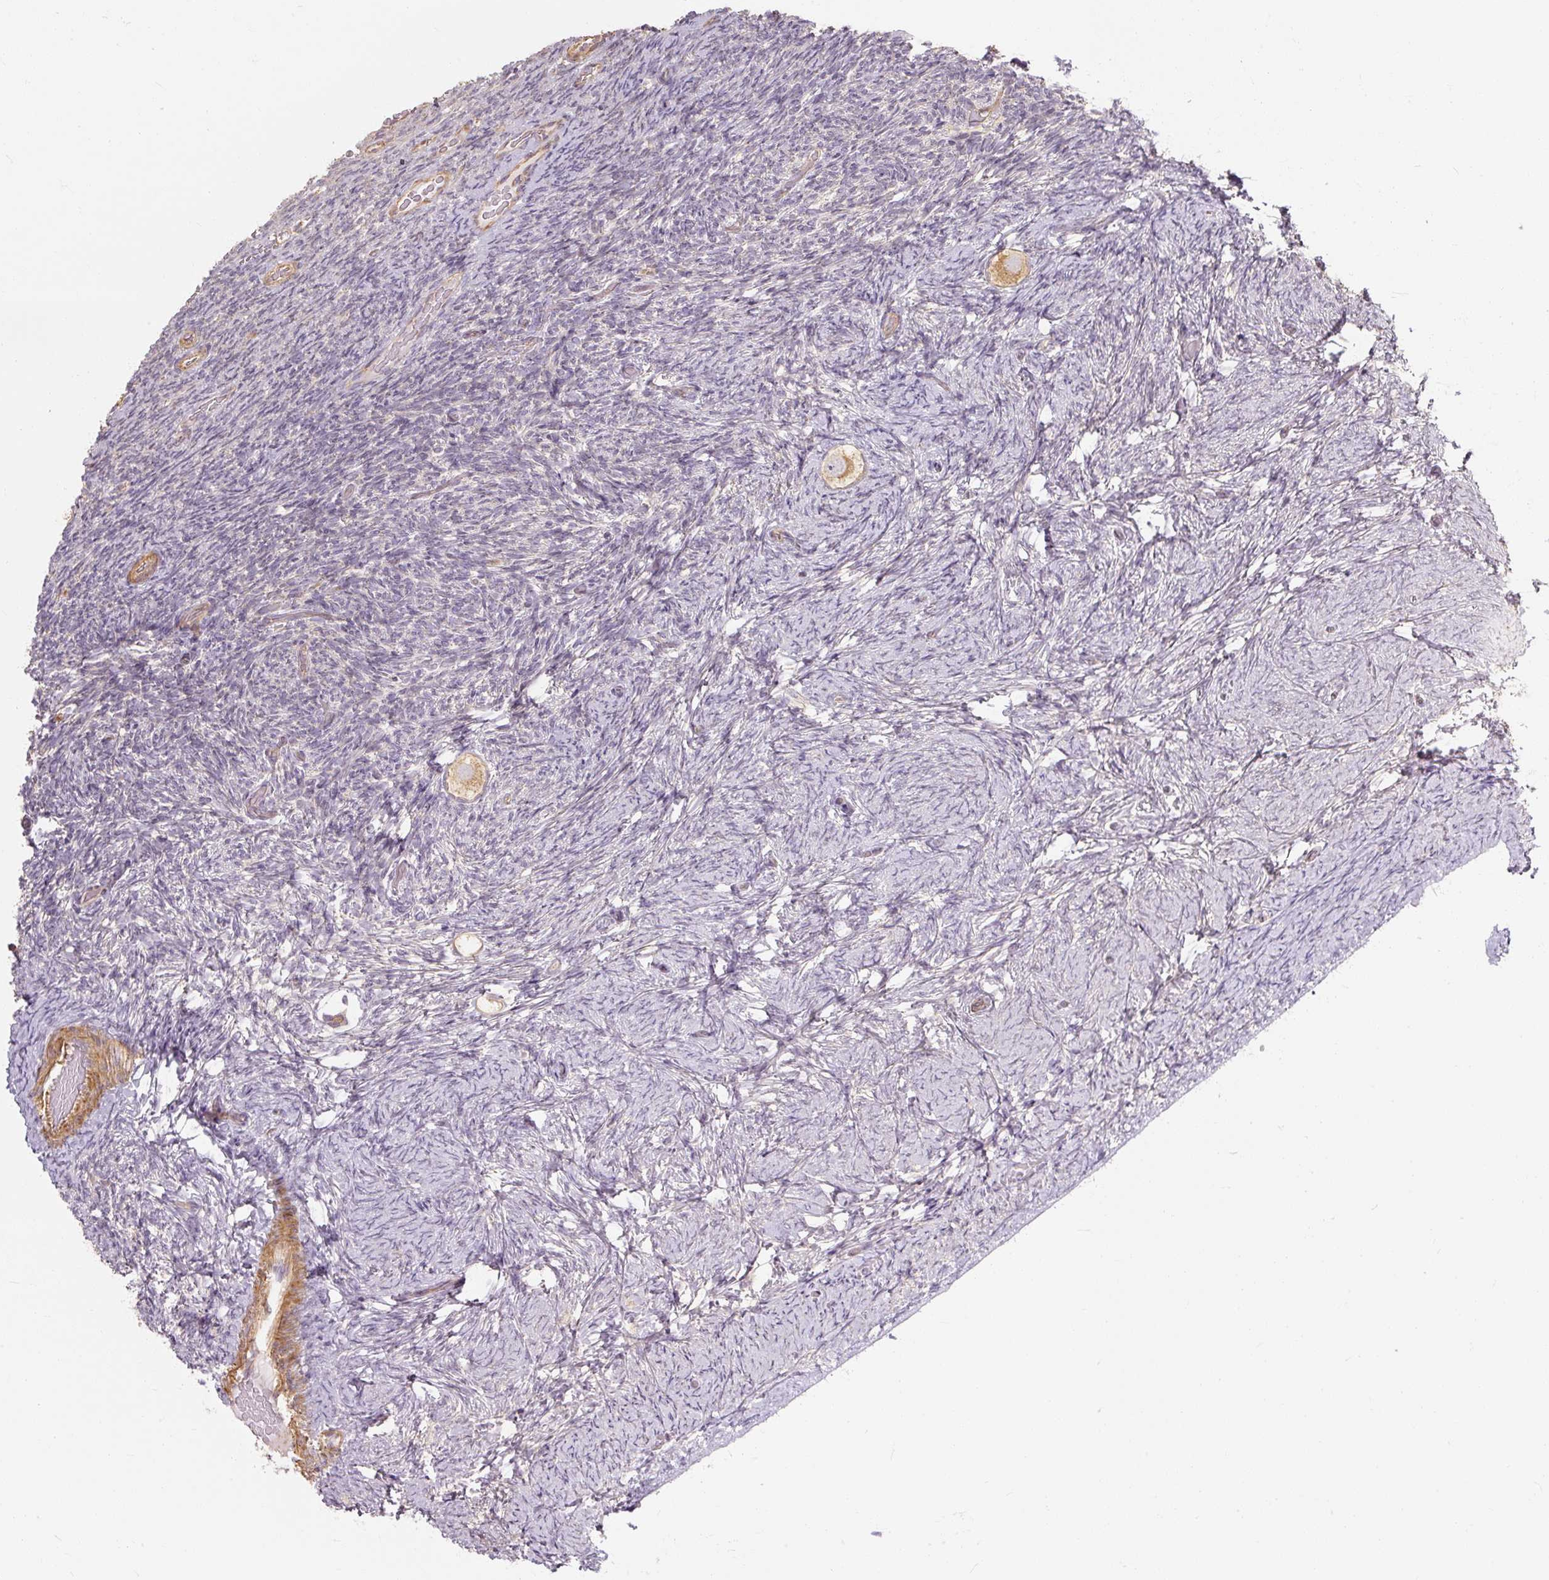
{"staining": {"intensity": "moderate", "quantity": ">75%", "location": "cytoplasmic/membranous"}, "tissue": "ovary", "cell_type": "Follicle cells", "image_type": "normal", "snomed": [{"axis": "morphology", "description": "Normal tissue, NOS"}, {"axis": "topography", "description": "Ovary"}], "caption": "Protein staining of unremarkable ovary shows moderate cytoplasmic/membranous staining in approximately >75% of follicle cells.", "gene": "RB1CC1", "patient": {"sex": "female", "age": 34}}